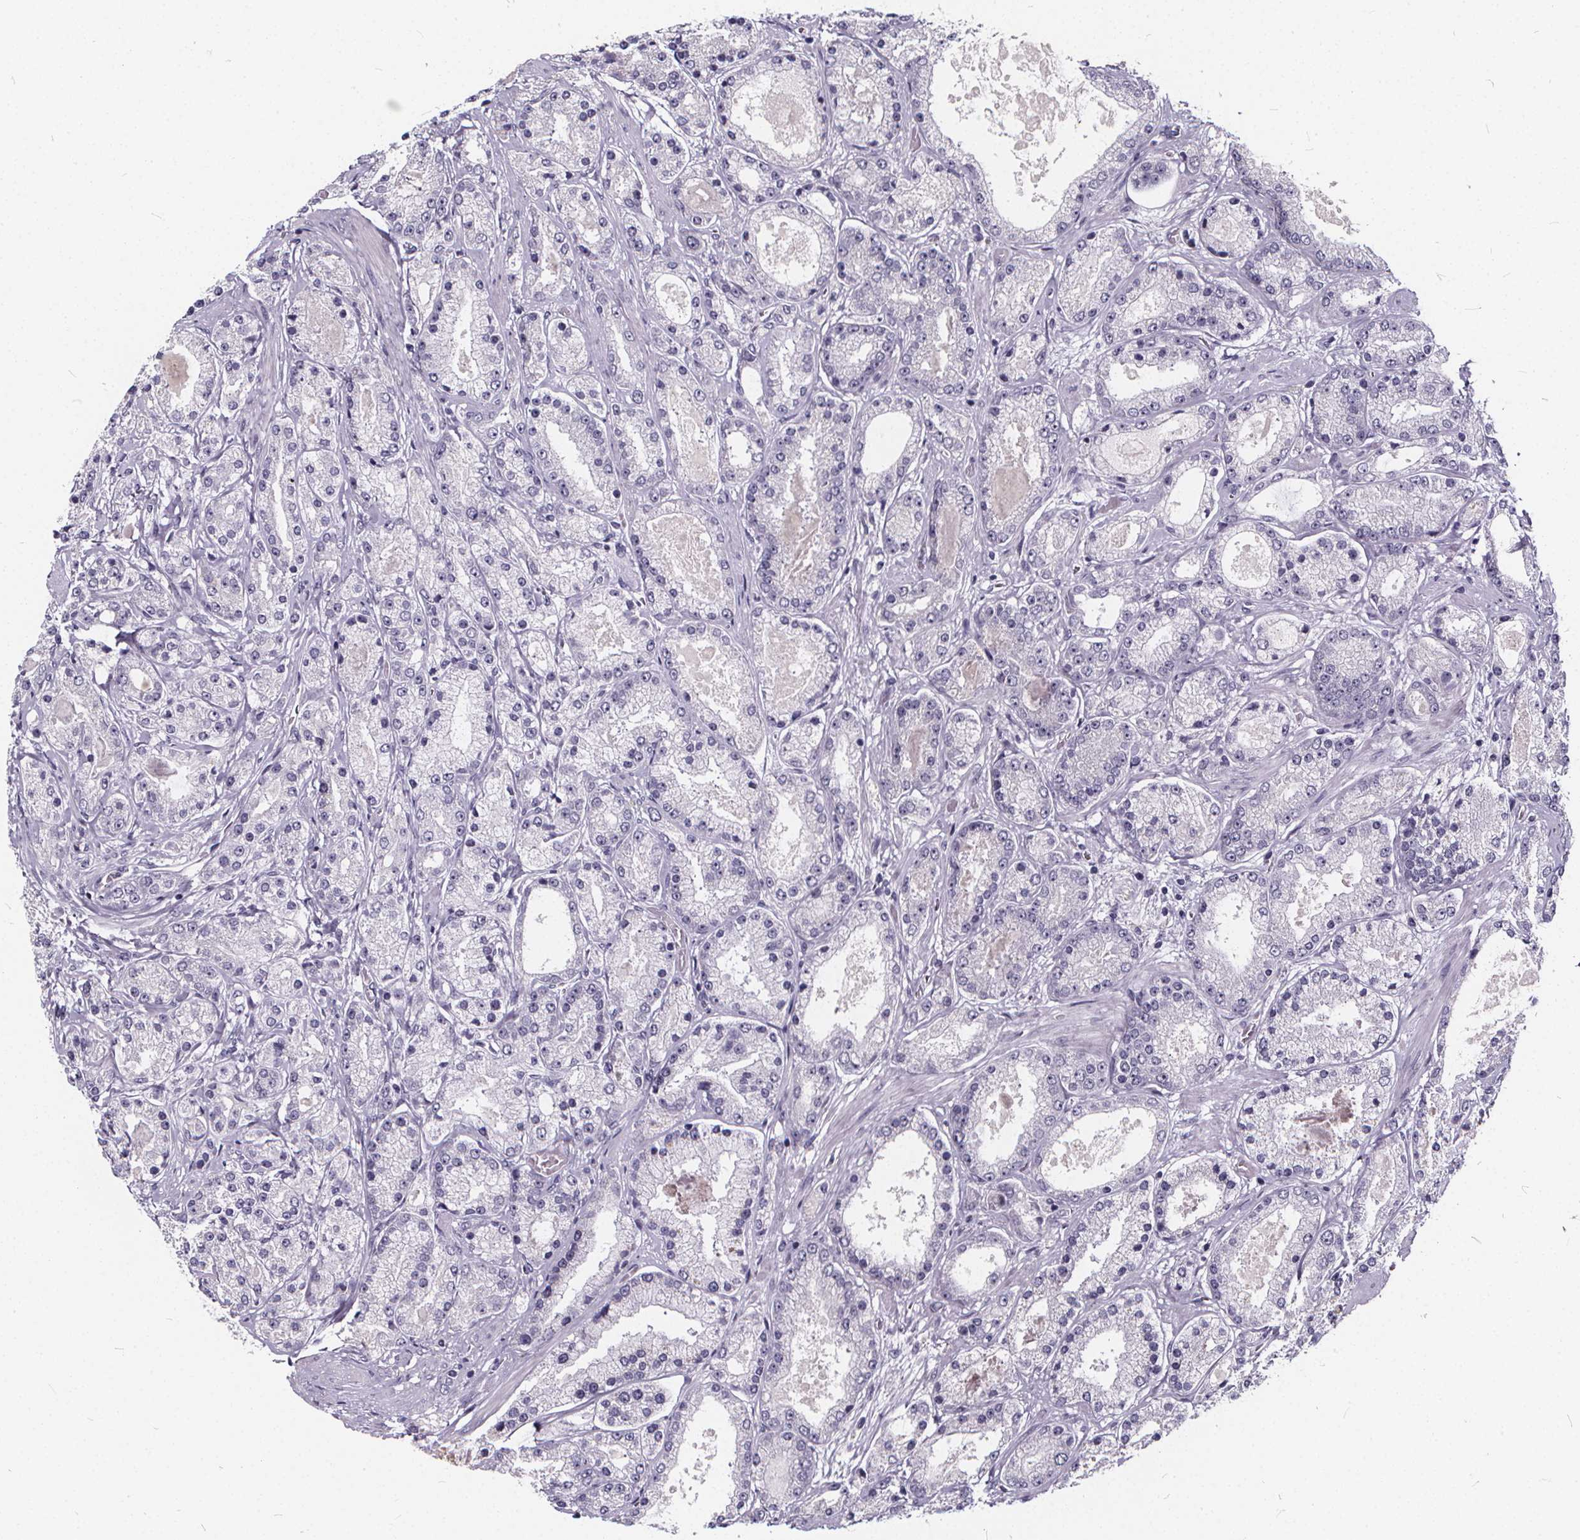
{"staining": {"intensity": "negative", "quantity": "none", "location": "none"}, "tissue": "prostate cancer", "cell_type": "Tumor cells", "image_type": "cancer", "snomed": [{"axis": "morphology", "description": "Adenocarcinoma, High grade"}, {"axis": "topography", "description": "Prostate"}], "caption": "This photomicrograph is of adenocarcinoma (high-grade) (prostate) stained with immunohistochemistry (IHC) to label a protein in brown with the nuclei are counter-stained blue. There is no positivity in tumor cells.", "gene": "SPEF2", "patient": {"sex": "male", "age": 67}}